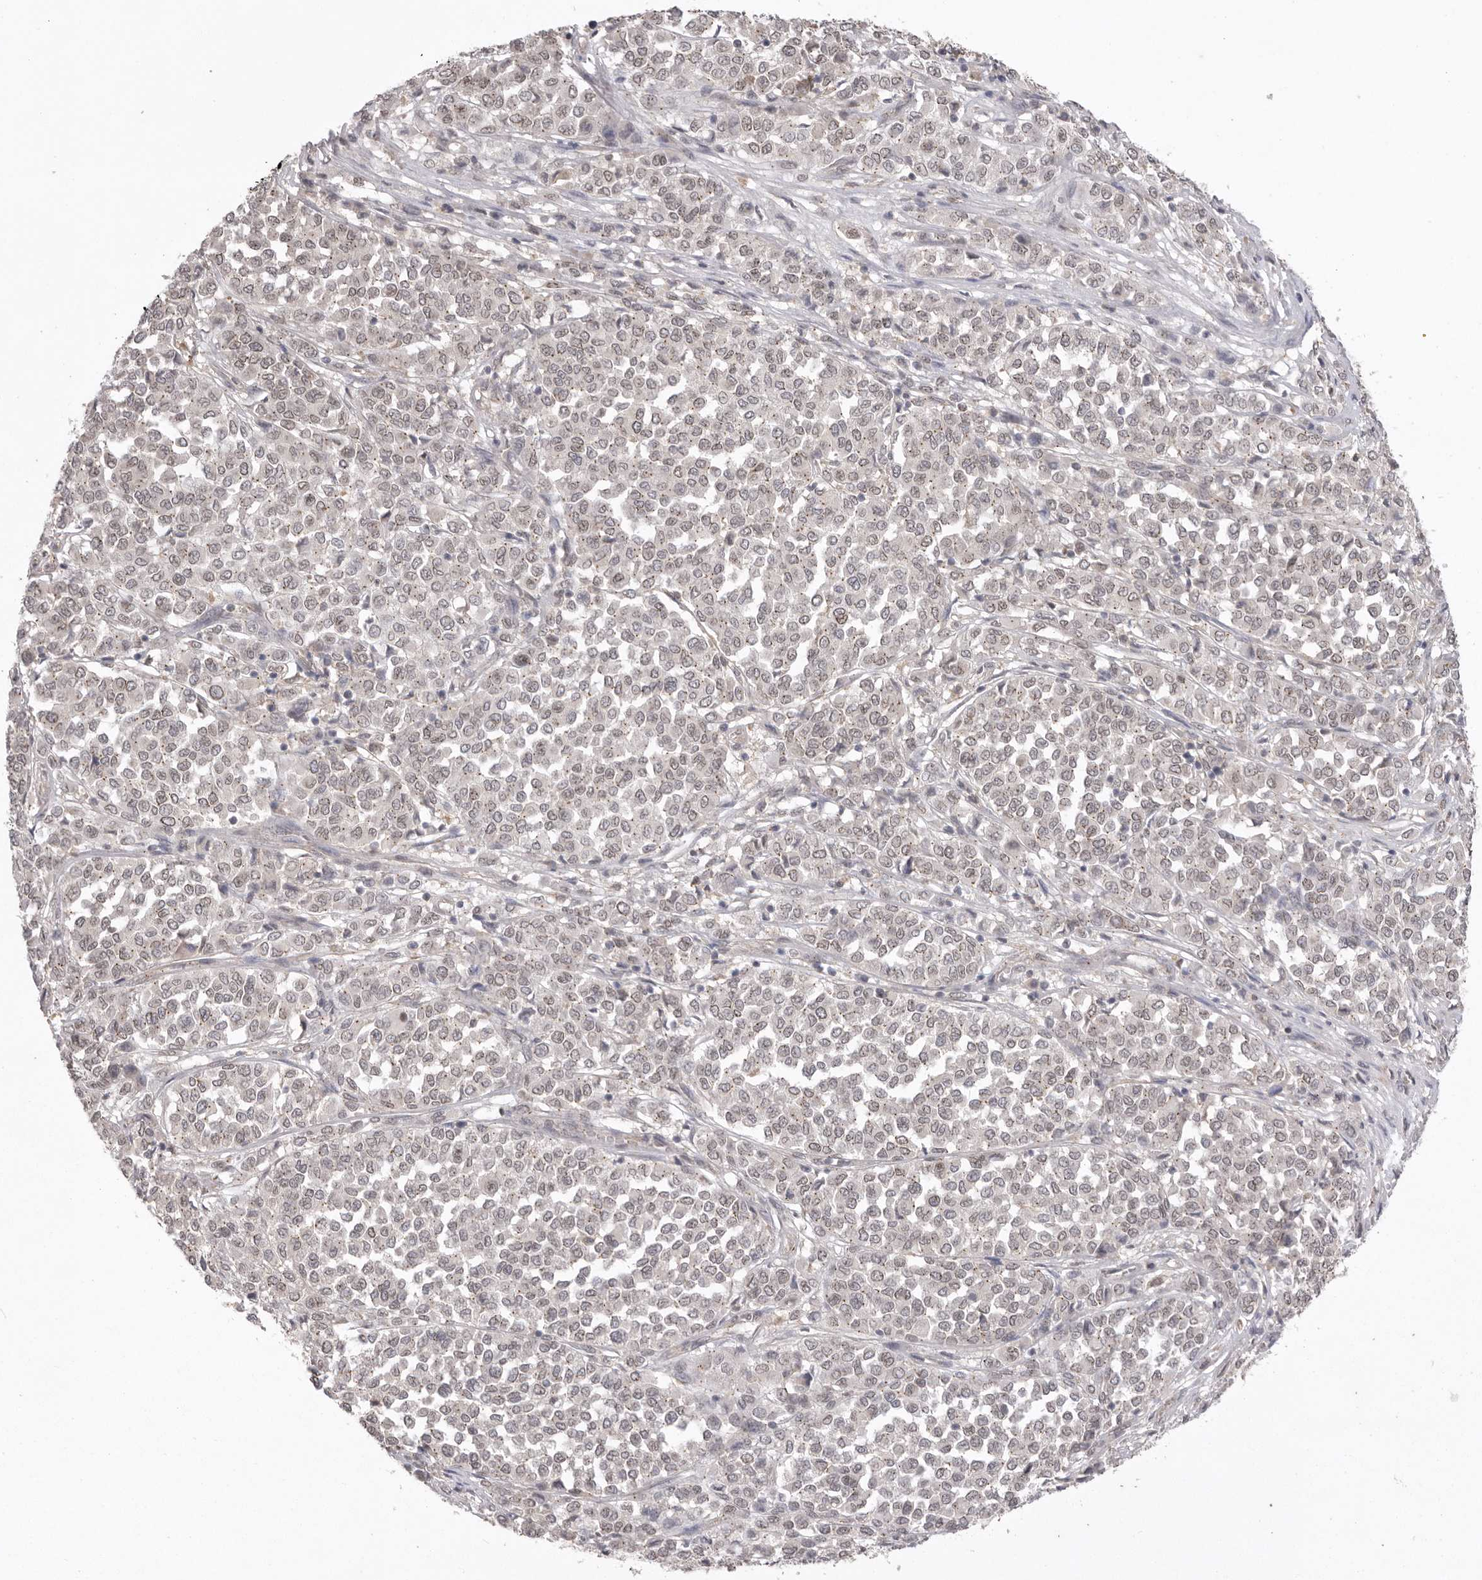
{"staining": {"intensity": "negative", "quantity": "none", "location": "none"}, "tissue": "melanoma", "cell_type": "Tumor cells", "image_type": "cancer", "snomed": [{"axis": "morphology", "description": "Malignant melanoma, Metastatic site"}, {"axis": "topography", "description": "Pancreas"}], "caption": "Photomicrograph shows no protein positivity in tumor cells of malignant melanoma (metastatic site) tissue.", "gene": "TLR3", "patient": {"sex": "female", "age": 30}}